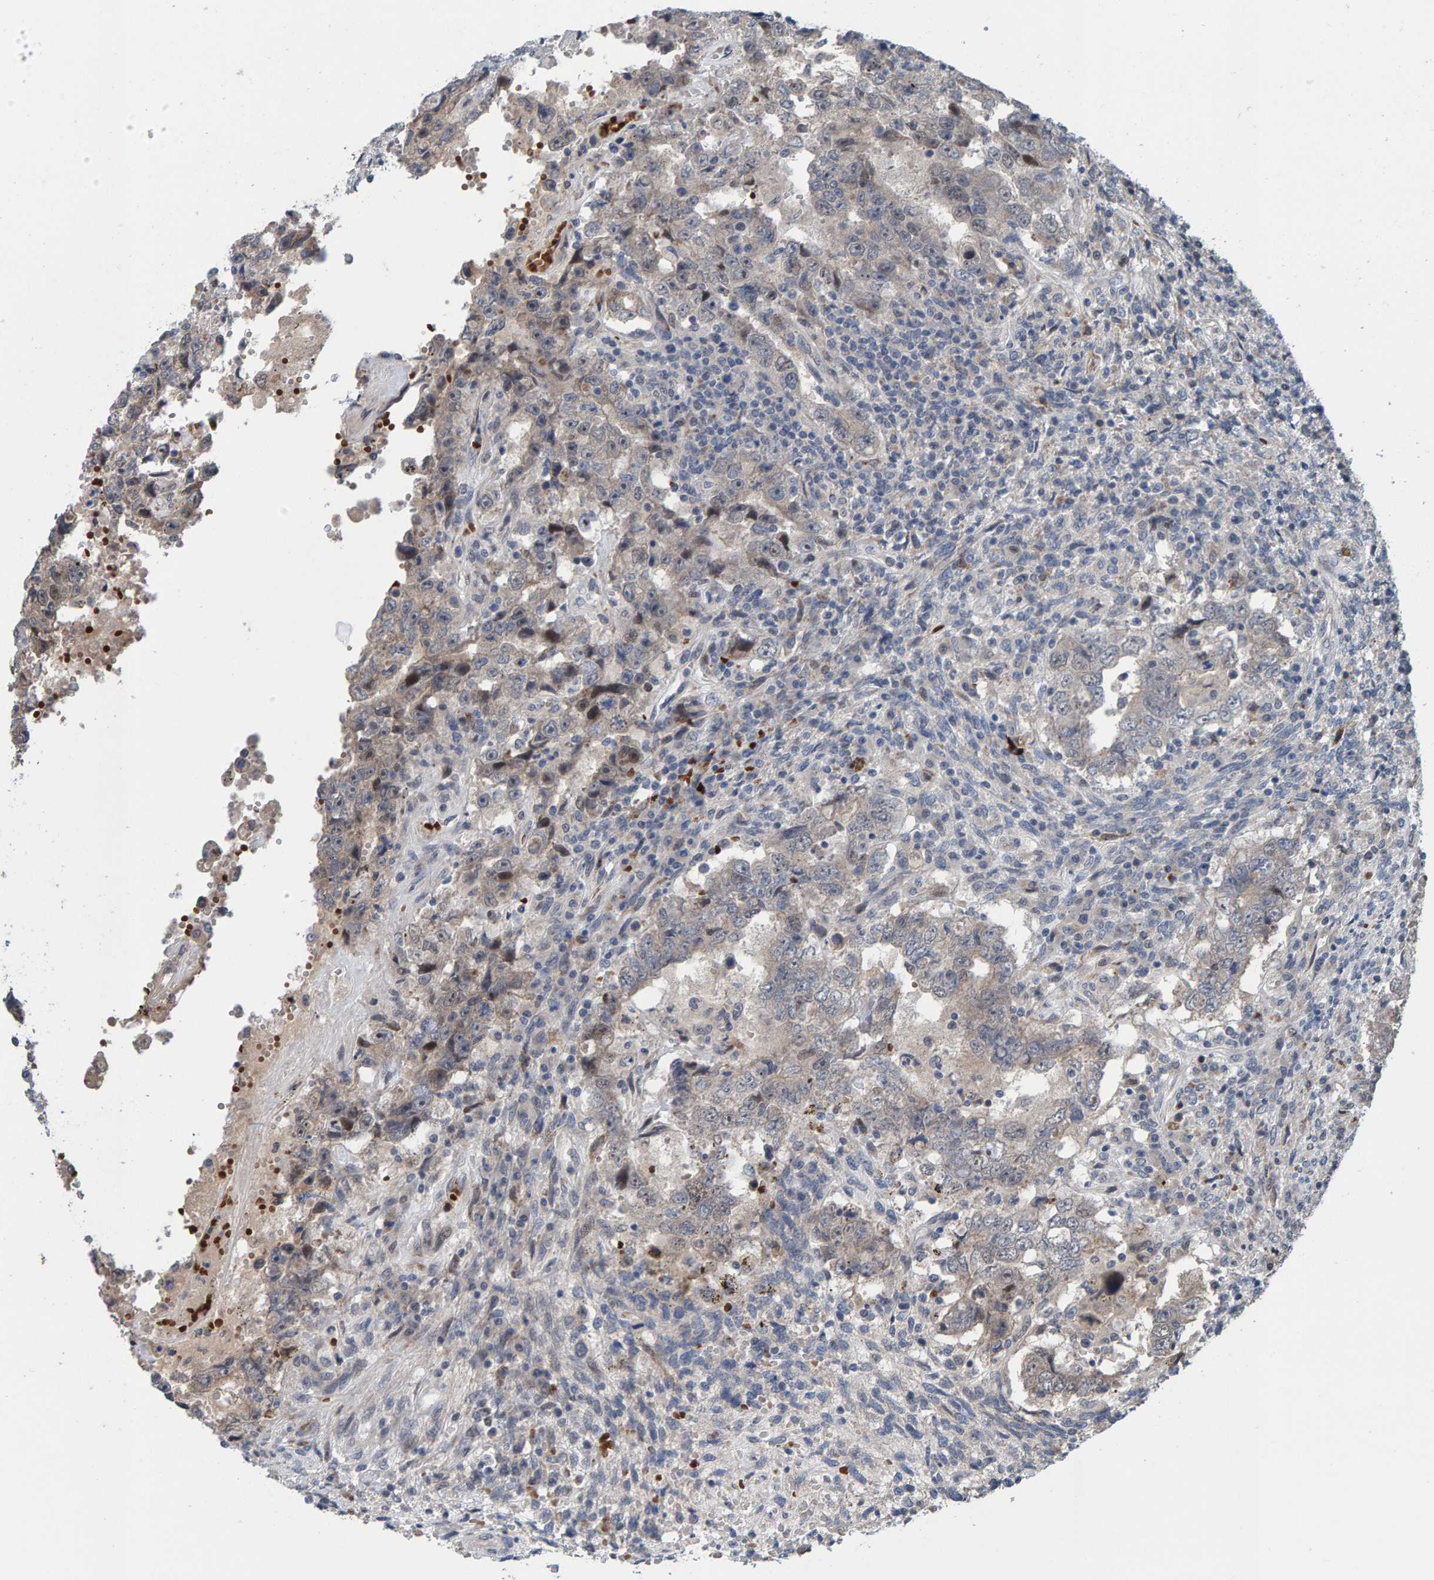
{"staining": {"intensity": "weak", "quantity": "25%-75%", "location": "cytoplasmic/membranous"}, "tissue": "testis cancer", "cell_type": "Tumor cells", "image_type": "cancer", "snomed": [{"axis": "morphology", "description": "Carcinoma, Embryonal, NOS"}, {"axis": "topography", "description": "Testis"}], "caption": "Immunohistochemistry (IHC) image of testis cancer (embryonal carcinoma) stained for a protein (brown), which displays low levels of weak cytoplasmic/membranous staining in approximately 25%-75% of tumor cells.", "gene": "MFSD6L", "patient": {"sex": "male", "age": 26}}